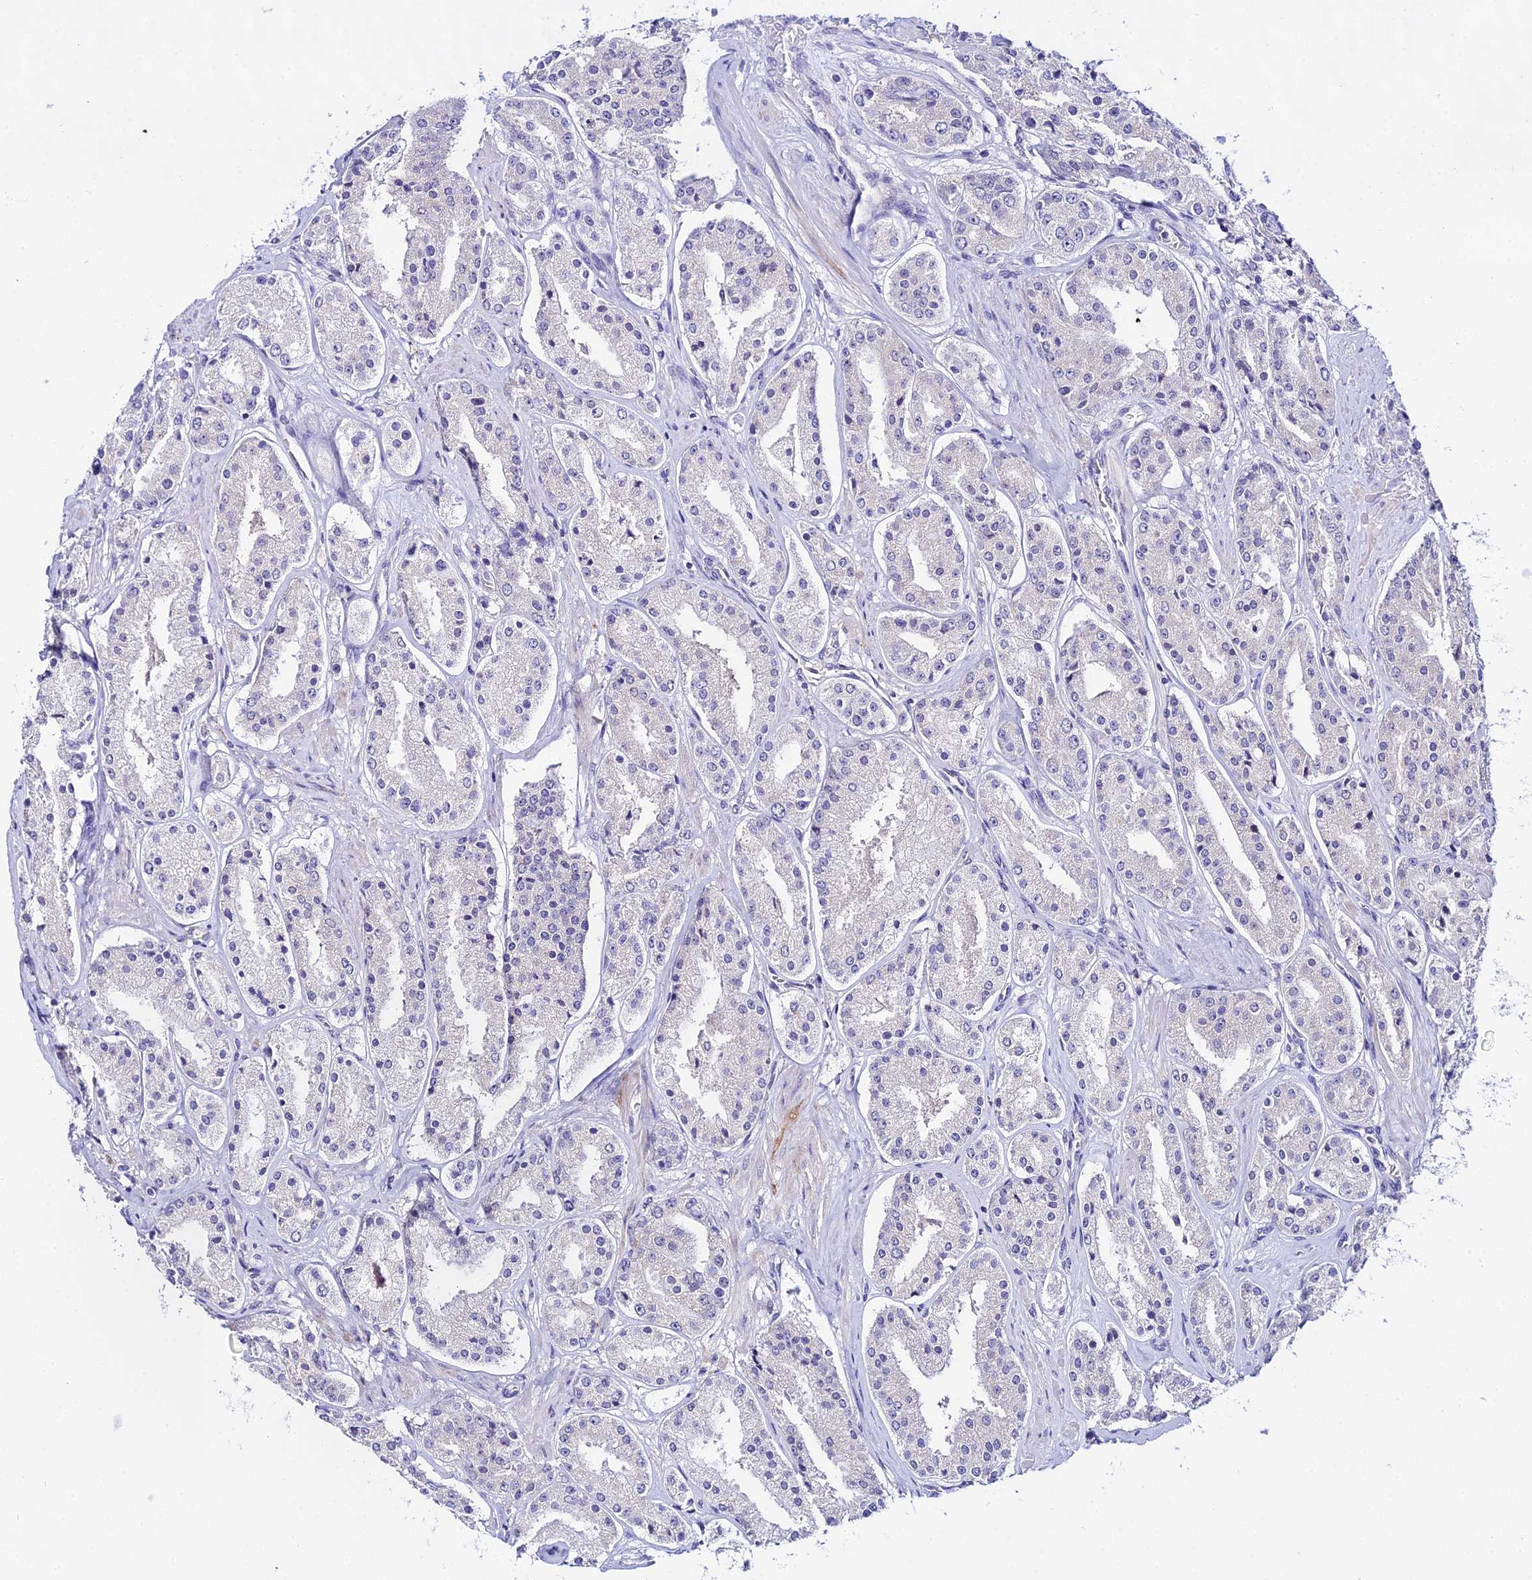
{"staining": {"intensity": "negative", "quantity": "none", "location": "none"}, "tissue": "prostate cancer", "cell_type": "Tumor cells", "image_type": "cancer", "snomed": [{"axis": "morphology", "description": "Adenocarcinoma, High grade"}, {"axis": "topography", "description": "Prostate"}], "caption": "Immunohistochemical staining of prostate cancer reveals no significant expression in tumor cells.", "gene": "ATG16L2", "patient": {"sex": "male", "age": 63}}